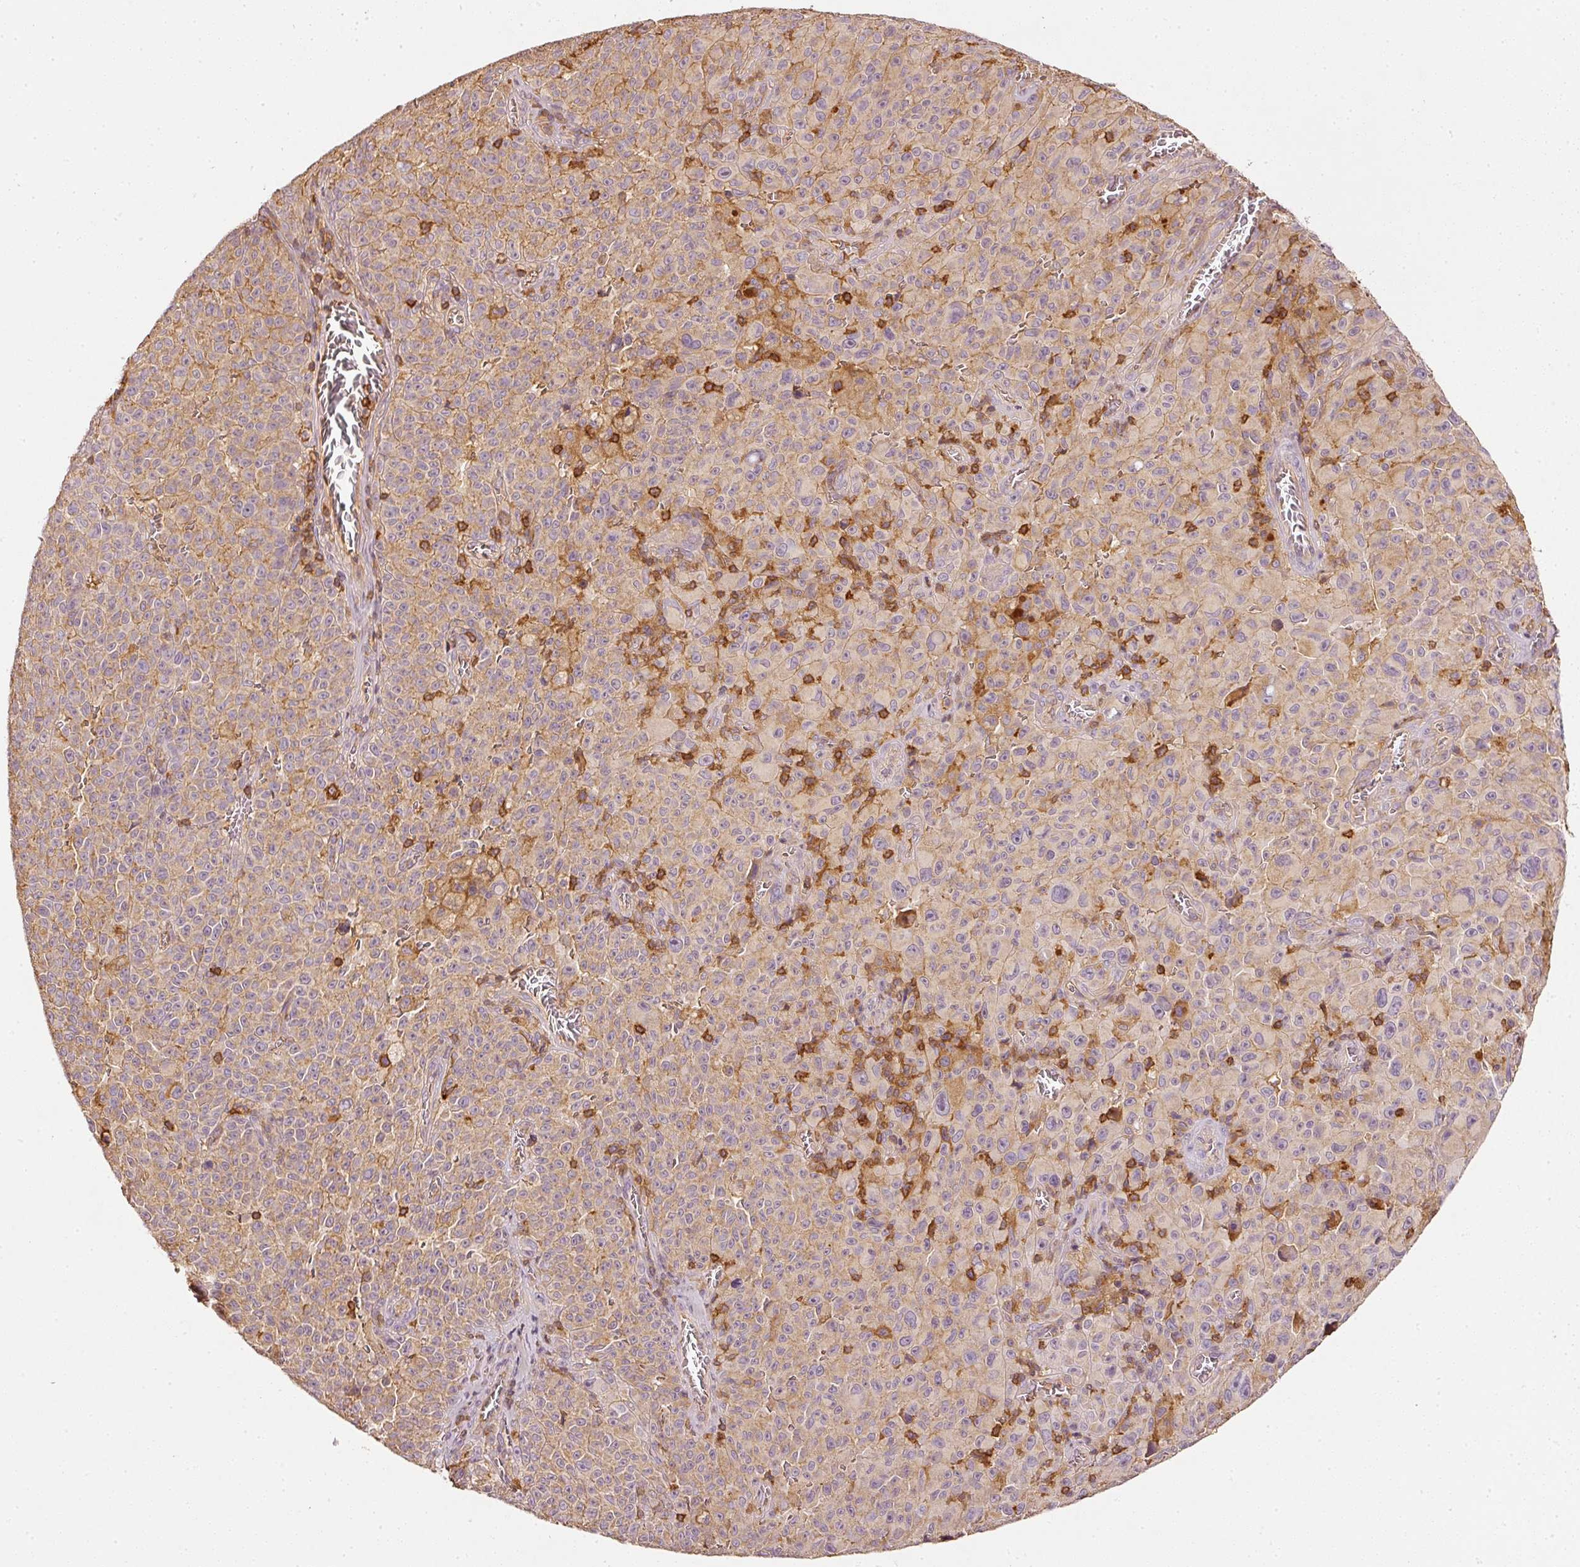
{"staining": {"intensity": "weak", "quantity": ">75%", "location": "cytoplasmic/membranous"}, "tissue": "melanoma", "cell_type": "Tumor cells", "image_type": "cancer", "snomed": [{"axis": "morphology", "description": "Malignant melanoma, NOS"}, {"axis": "topography", "description": "Skin"}], "caption": "An image of melanoma stained for a protein displays weak cytoplasmic/membranous brown staining in tumor cells.", "gene": "EVL", "patient": {"sex": "female", "age": 82}}